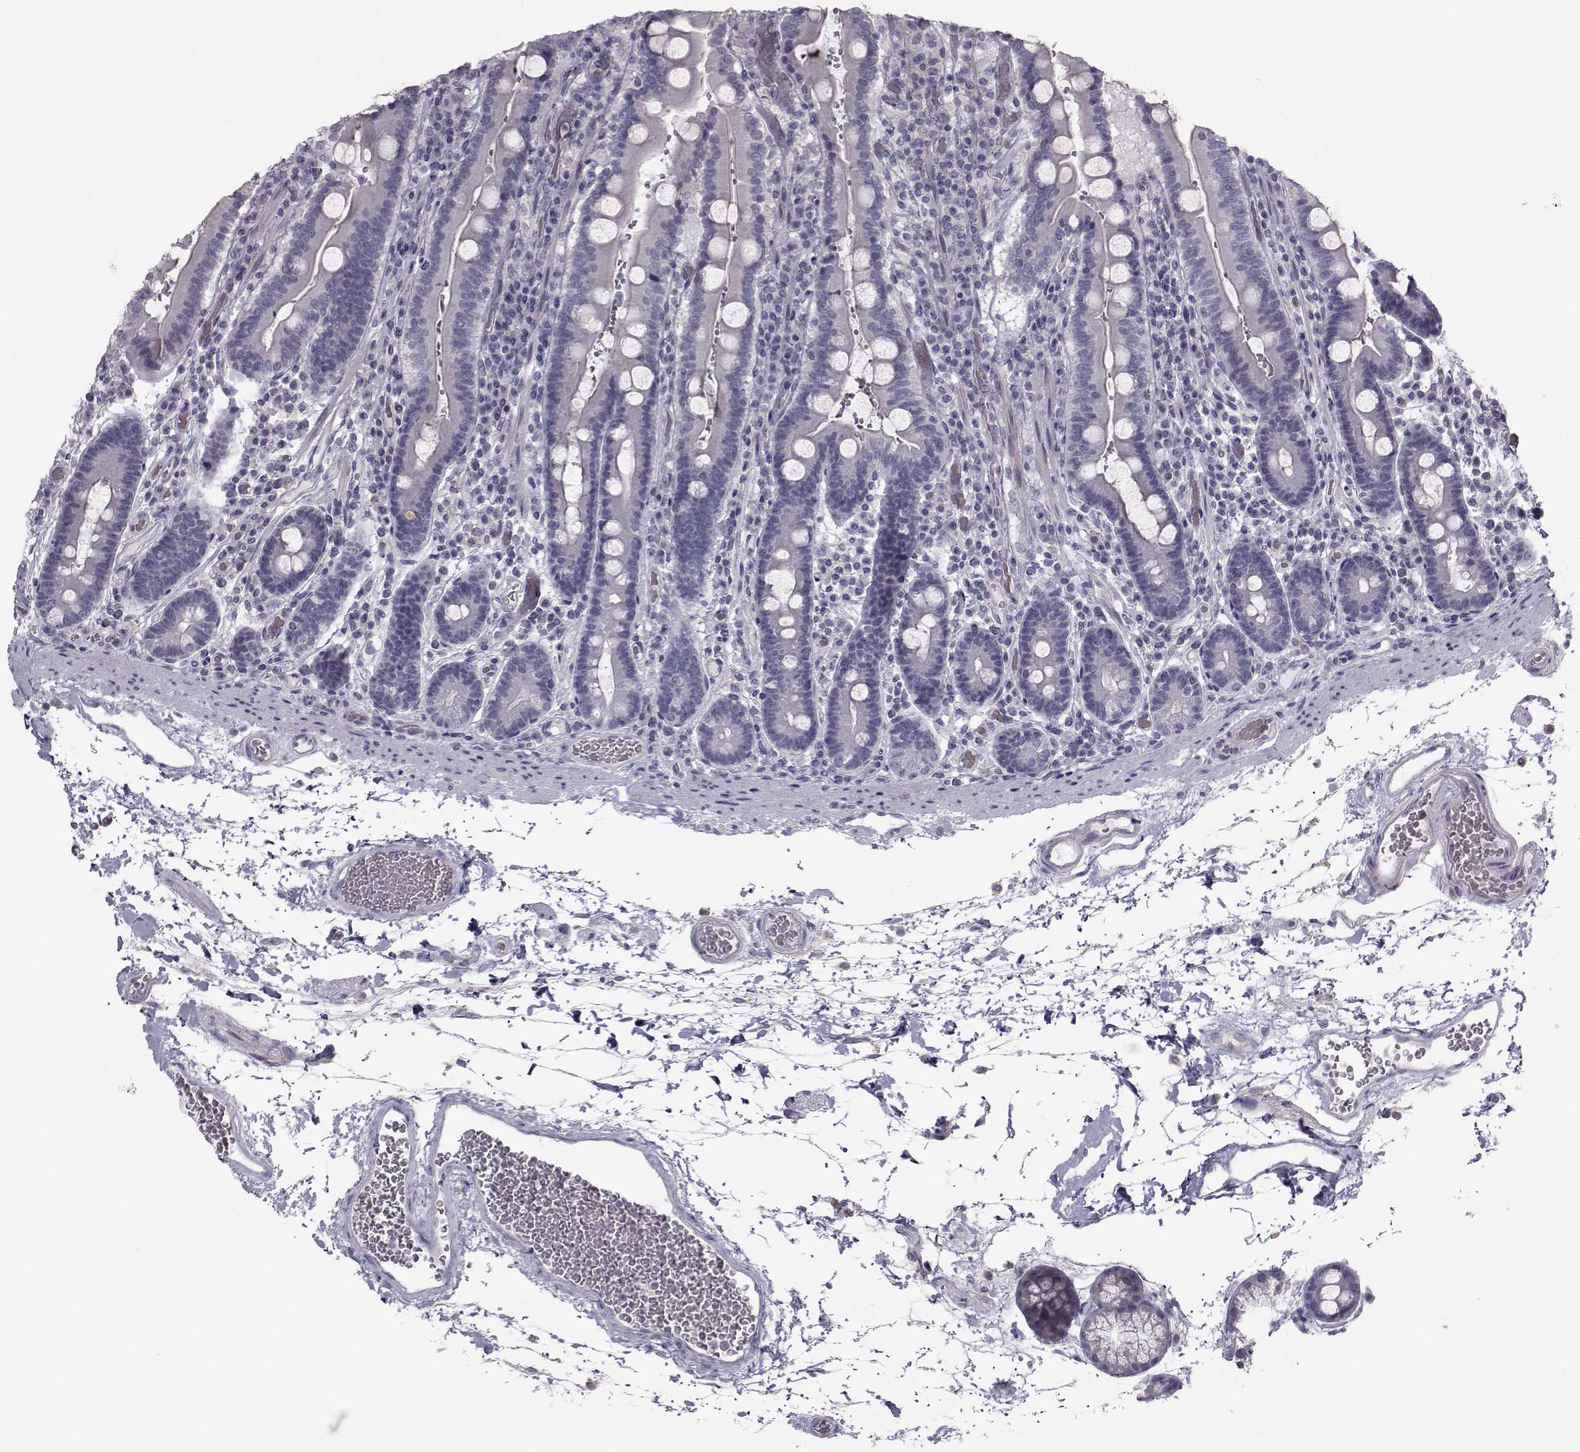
{"staining": {"intensity": "negative", "quantity": "none", "location": "none"}, "tissue": "duodenum", "cell_type": "Glandular cells", "image_type": "normal", "snomed": [{"axis": "morphology", "description": "Normal tissue, NOS"}, {"axis": "topography", "description": "Duodenum"}], "caption": "DAB immunohistochemical staining of benign human duodenum shows no significant expression in glandular cells. (DAB (3,3'-diaminobenzidine) IHC visualized using brightfield microscopy, high magnification).", "gene": "GARIN3", "patient": {"sex": "female", "age": 62}}